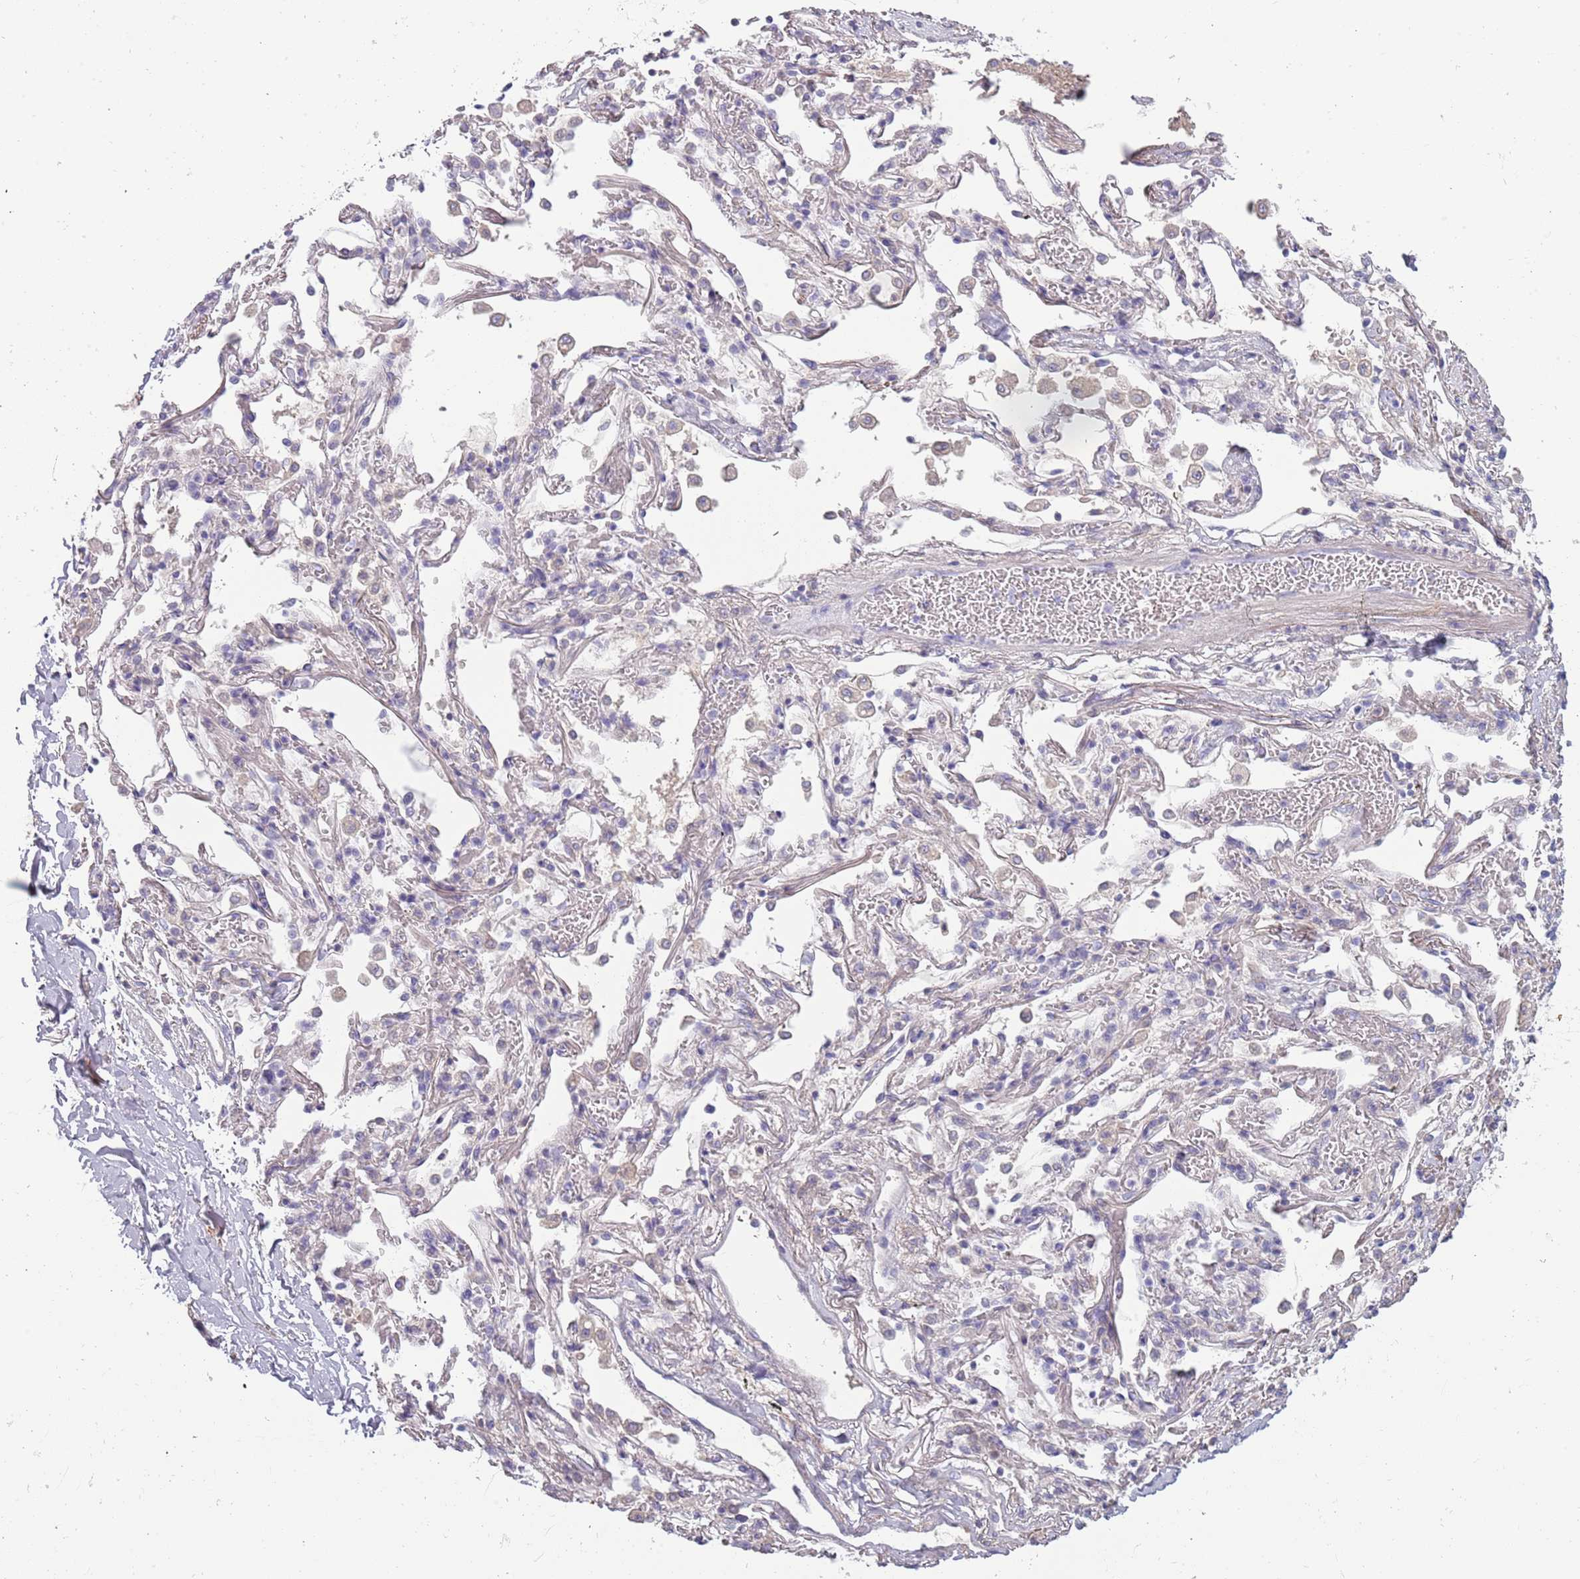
{"staining": {"intensity": "negative", "quantity": "none", "location": "none"}, "tissue": "adipose tissue", "cell_type": "Adipocytes", "image_type": "normal", "snomed": [{"axis": "morphology", "description": "Normal tissue, NOS"}, {"axis": "topography", "description": "Cartilage tissue"}], "caption": "IHC histopathology image of benign adipose tissue: human adipose tissue stained with DAB (3,3'-diaminobenzidine) reveals no significant protein positivity in adipocytes. The staining is performed using DAB brown chromogen with nuclei counter-stained in using hematoxylin.", "gene": "TNFRSF6B", "patient": {"sex": "male", "age": 73}}